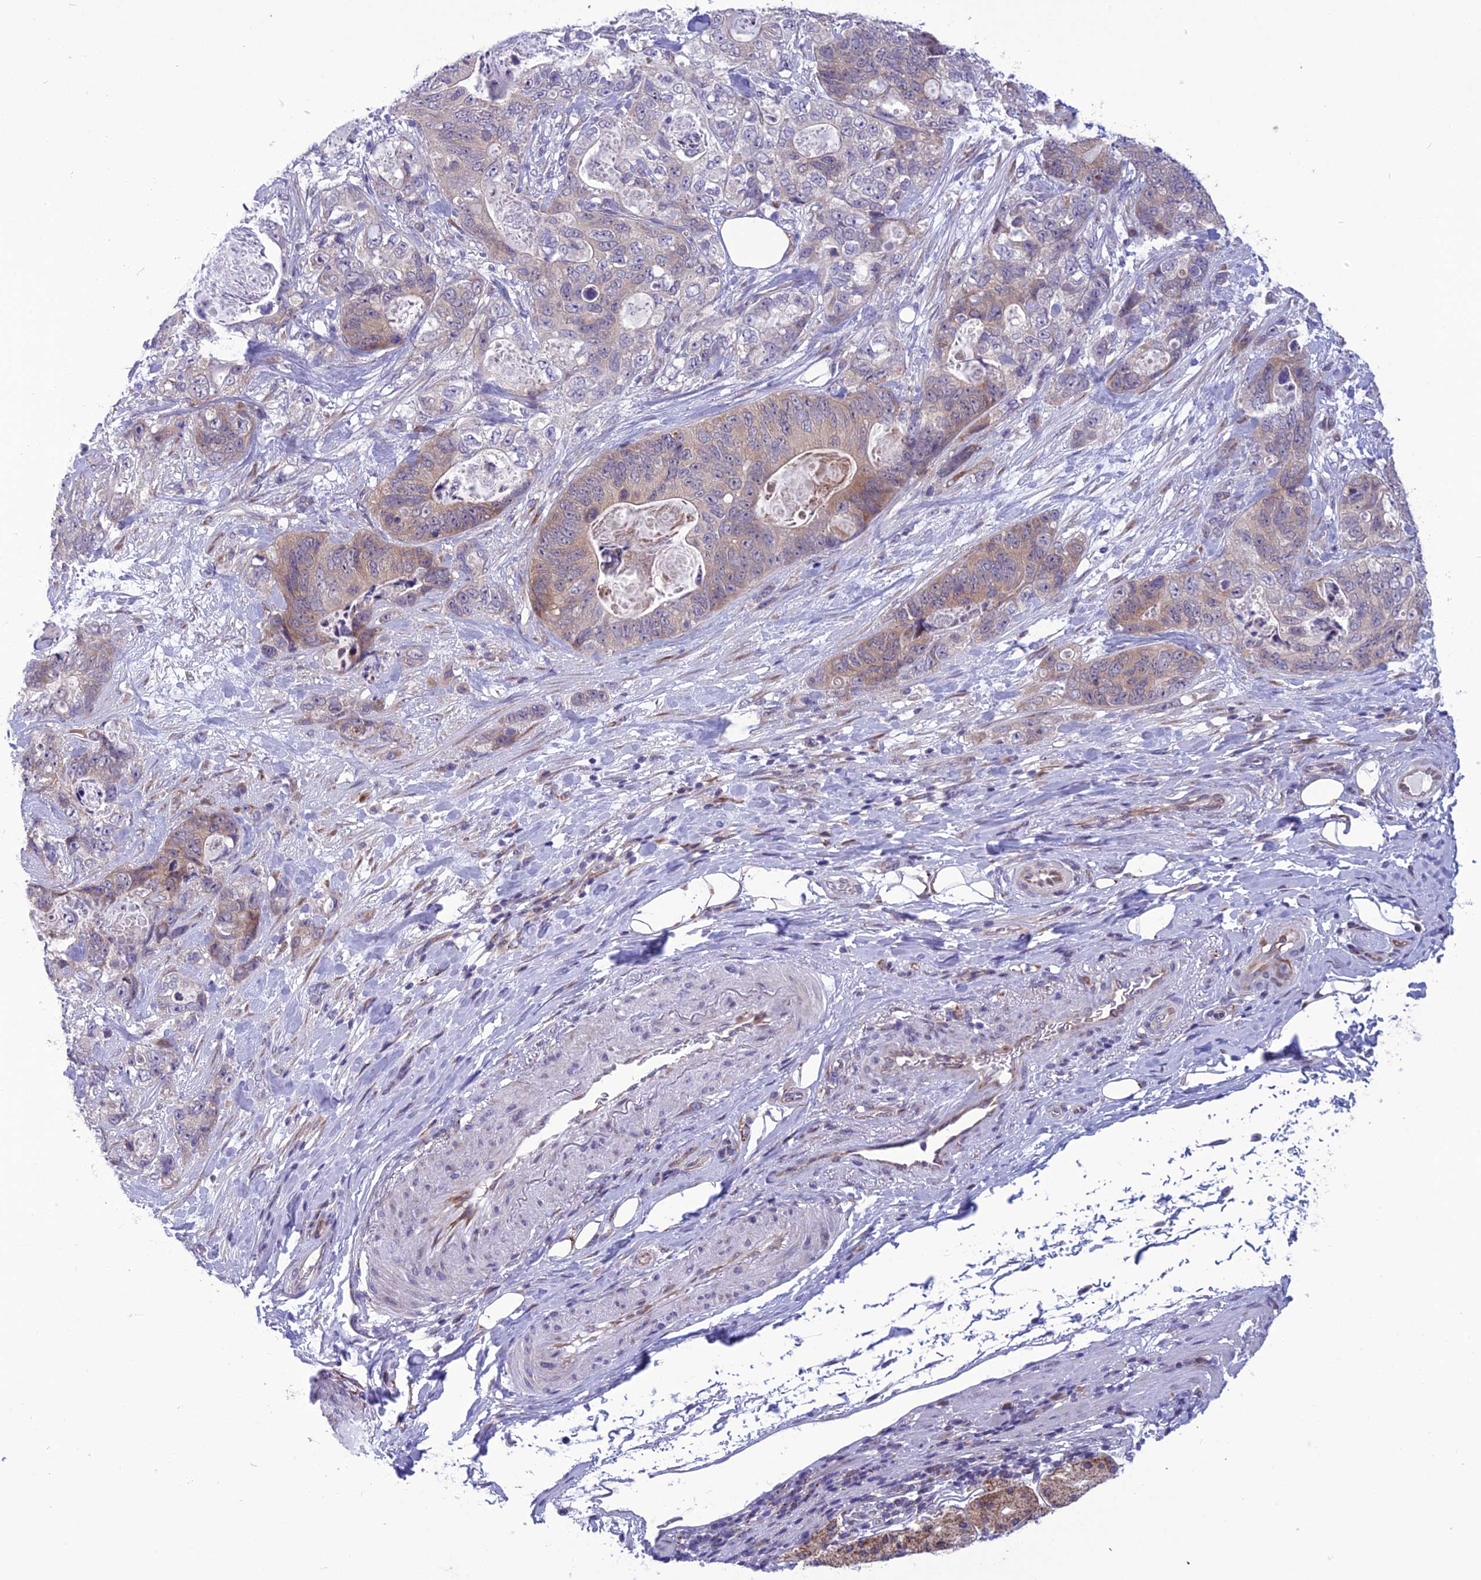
{"staining": {"intensity": "moderate", "quantity": "<25%", "location": "cytoplasmic/membranous"}, "tissue": "stomach cancer", "cell_type": "Tumor cells", "image_type": "cancer", "snomed": [{"axis": "morphology", "description": "Normal tissue, NOS"}, {"axis": "morphology", "description": "Adenocarcinoma, NOS"}, {"axis": "topography", "description": "Stomach"}], "caption": "A high-resolution image shows immunohistochemistry staining of stomach adenocarcinoma, which displays moderate cytoplasmic/membranous positivity in approximately <25% of tumor cells.", "gene": "PSMF1", "patient": {"sex": "female", "age": 89}}